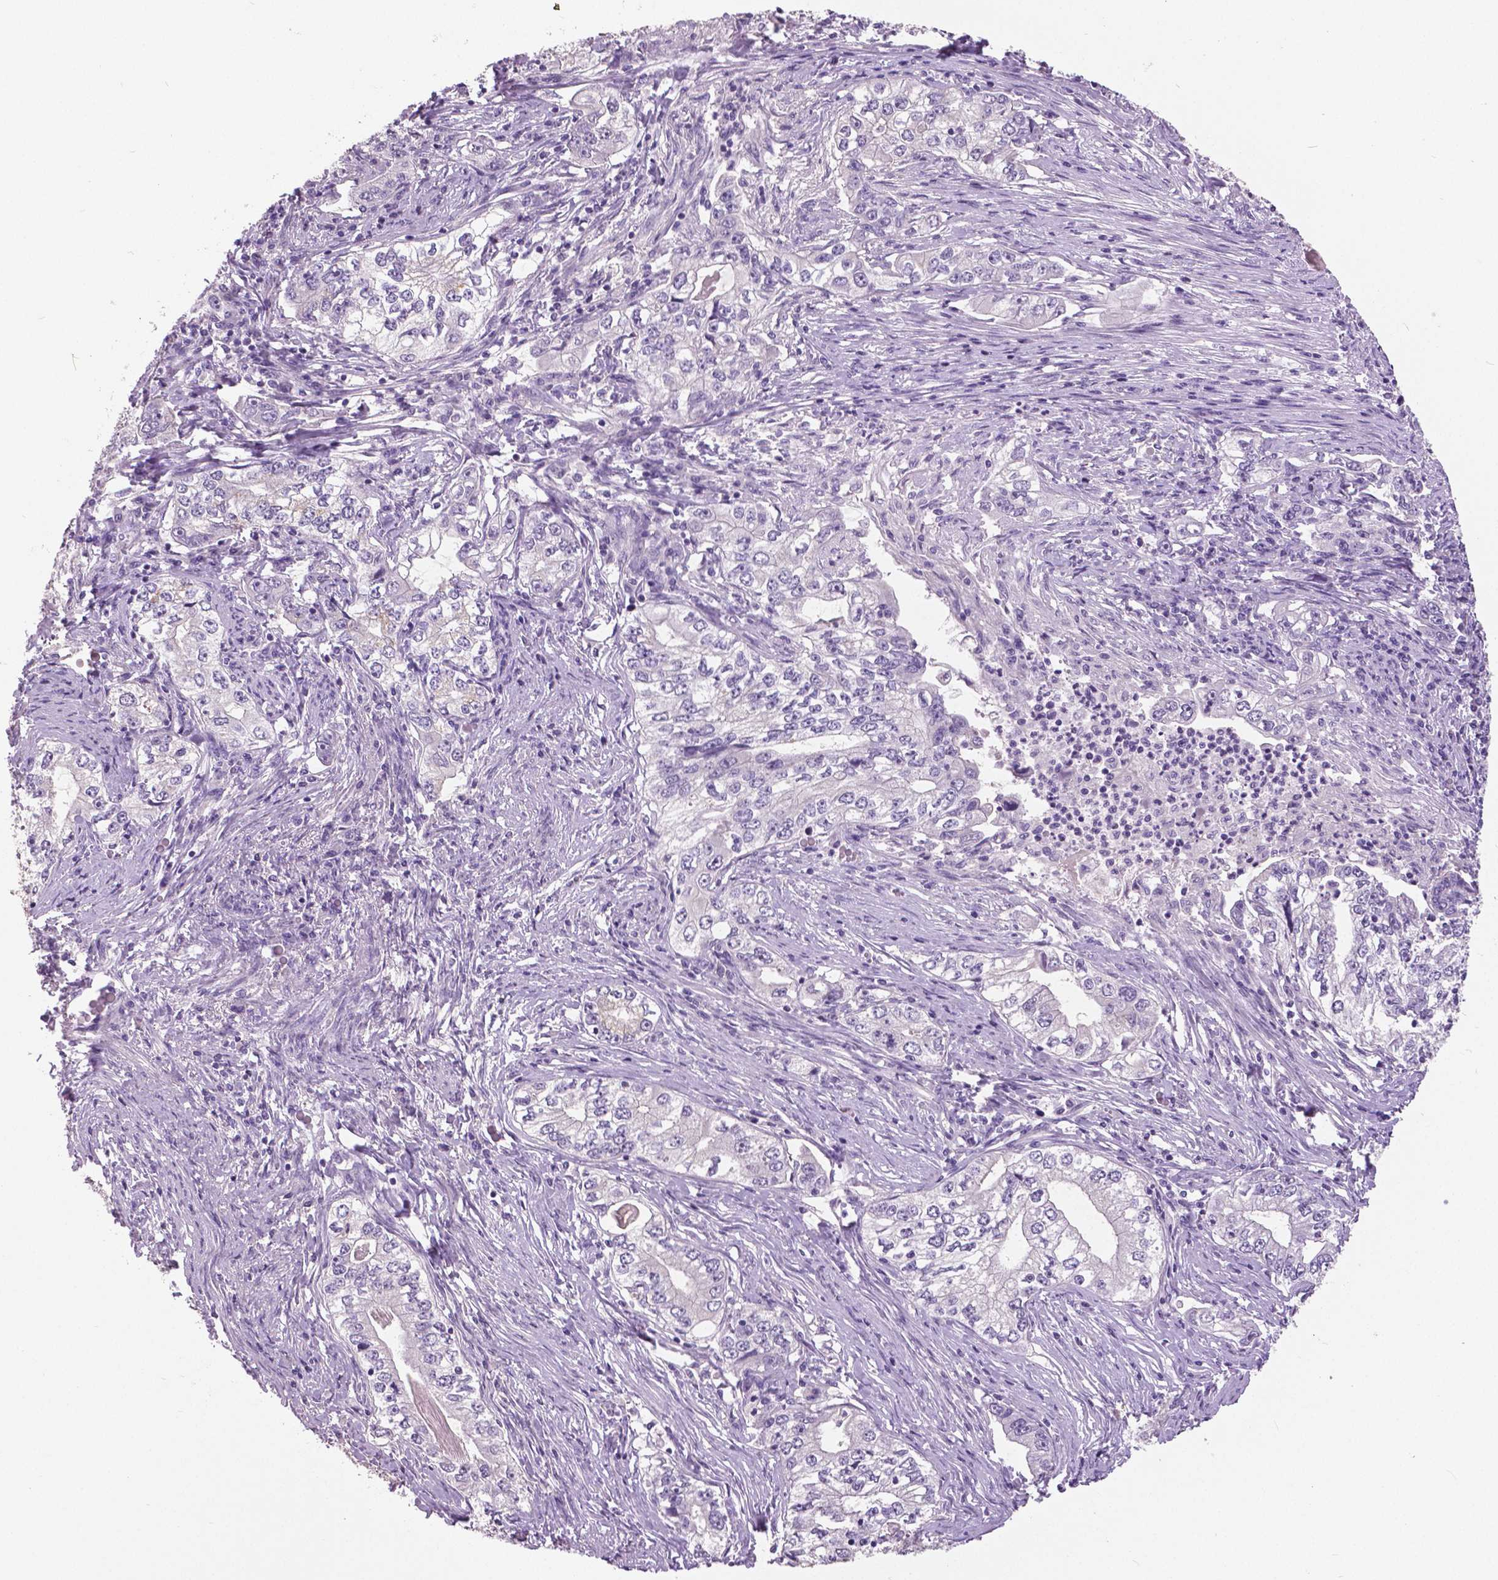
{"staining": {"intensity": "negative", "quantity": "none", "location": "none"}, "tissue": "stomach cancer", "cell_type": "Tumor cells", "image_type": "cancer", "snomed": [{"axis": "morphology", "description": "Adenocarcinoma, NOS"}, {"axis": "topography", "description": "Stomach, lower"}], "caption": "This is an immunohistochemistry histopathology image of stomach adenocarcinoma. There is no positivity in tumor cells.", "gene": "GRIN2A", "patient": {"sex": "female", "age": 72}}